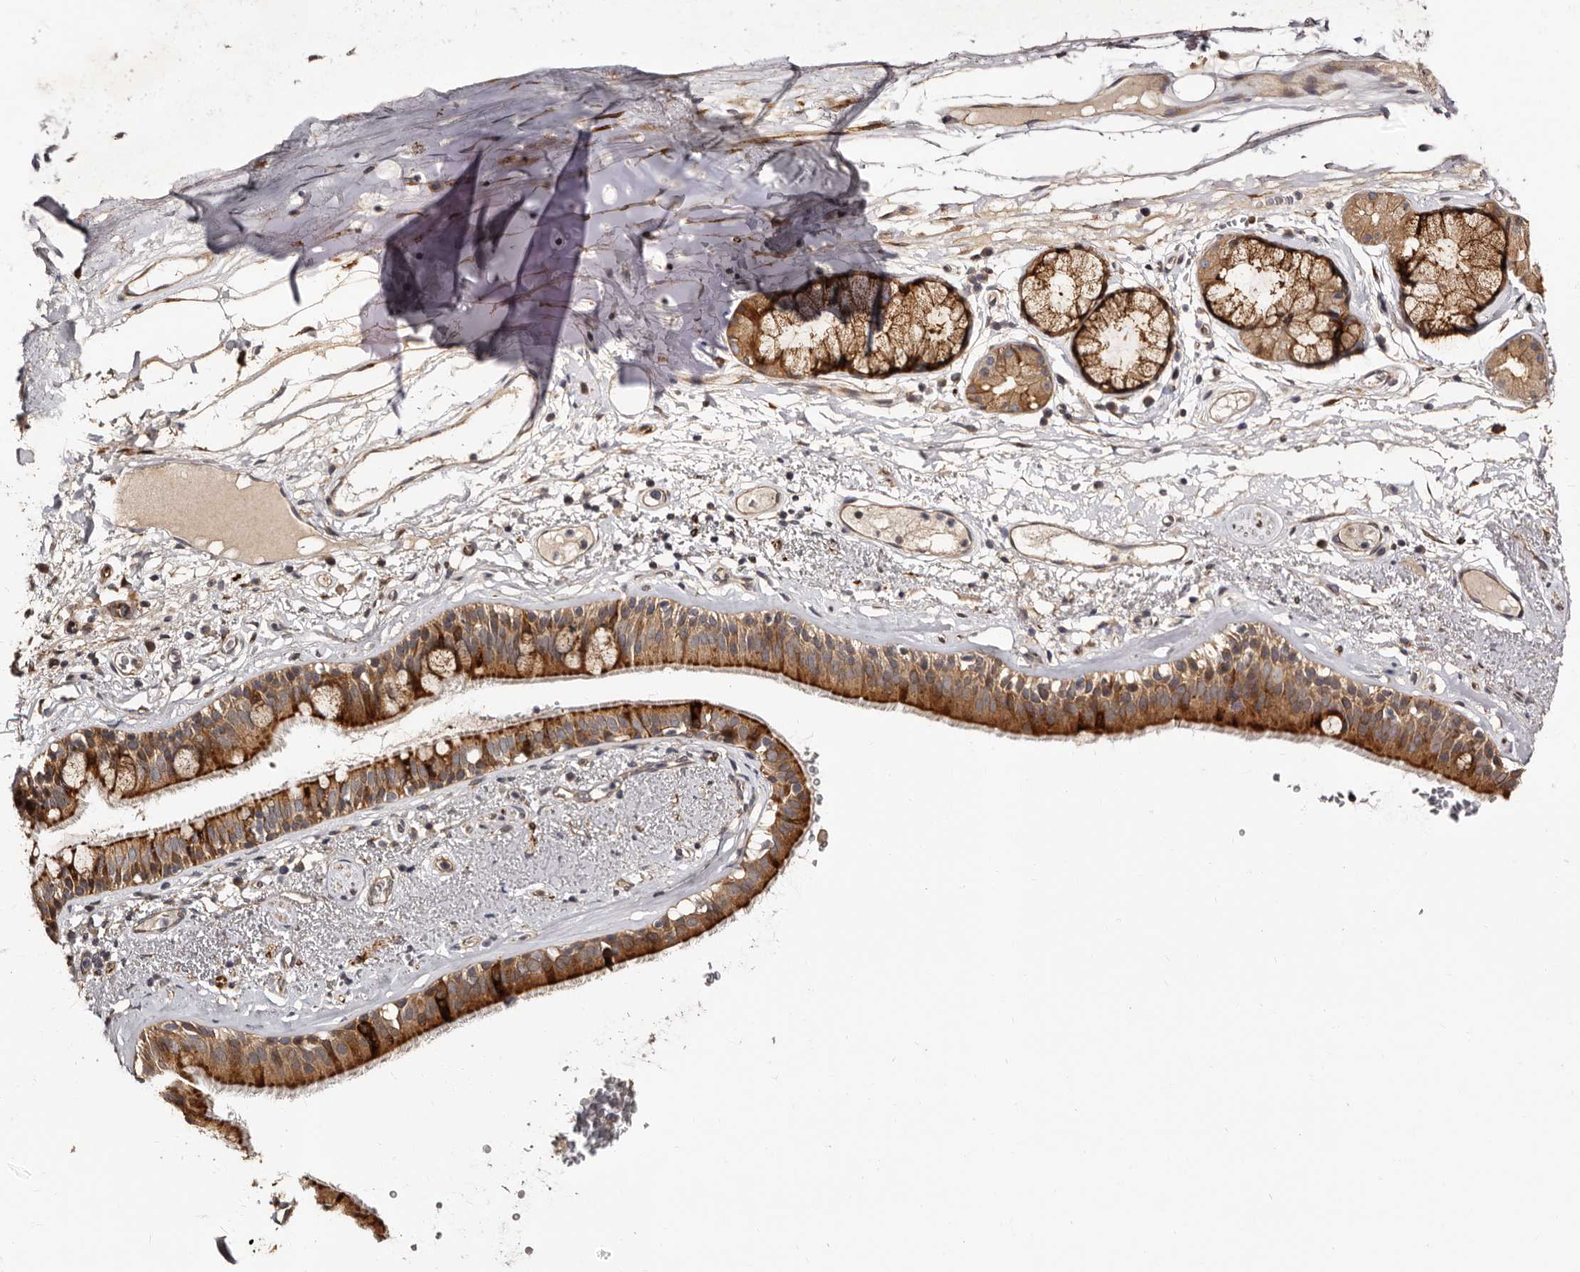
{"staining": {"intensity": "weak", "quantity": "25%-75%", "location": "cytoplasmic/membranous"}, "tissue": "adipose tissue", "cell_type": "Adipocytes", "image_type": "normal", "snomed": [{"axis": "morphology", "description": "Normal tissue, NOS"}, {"axis": "topography", "description": "Cartilage tissue"}], "caption": "Unremarkable adipose tissue demonstrates weak cytoplasmic/membranous staining in approximately 25%-75% of adipocytes.", "gene": "TBC1D22B", "patient": {"sex": "female", "age": 63}}